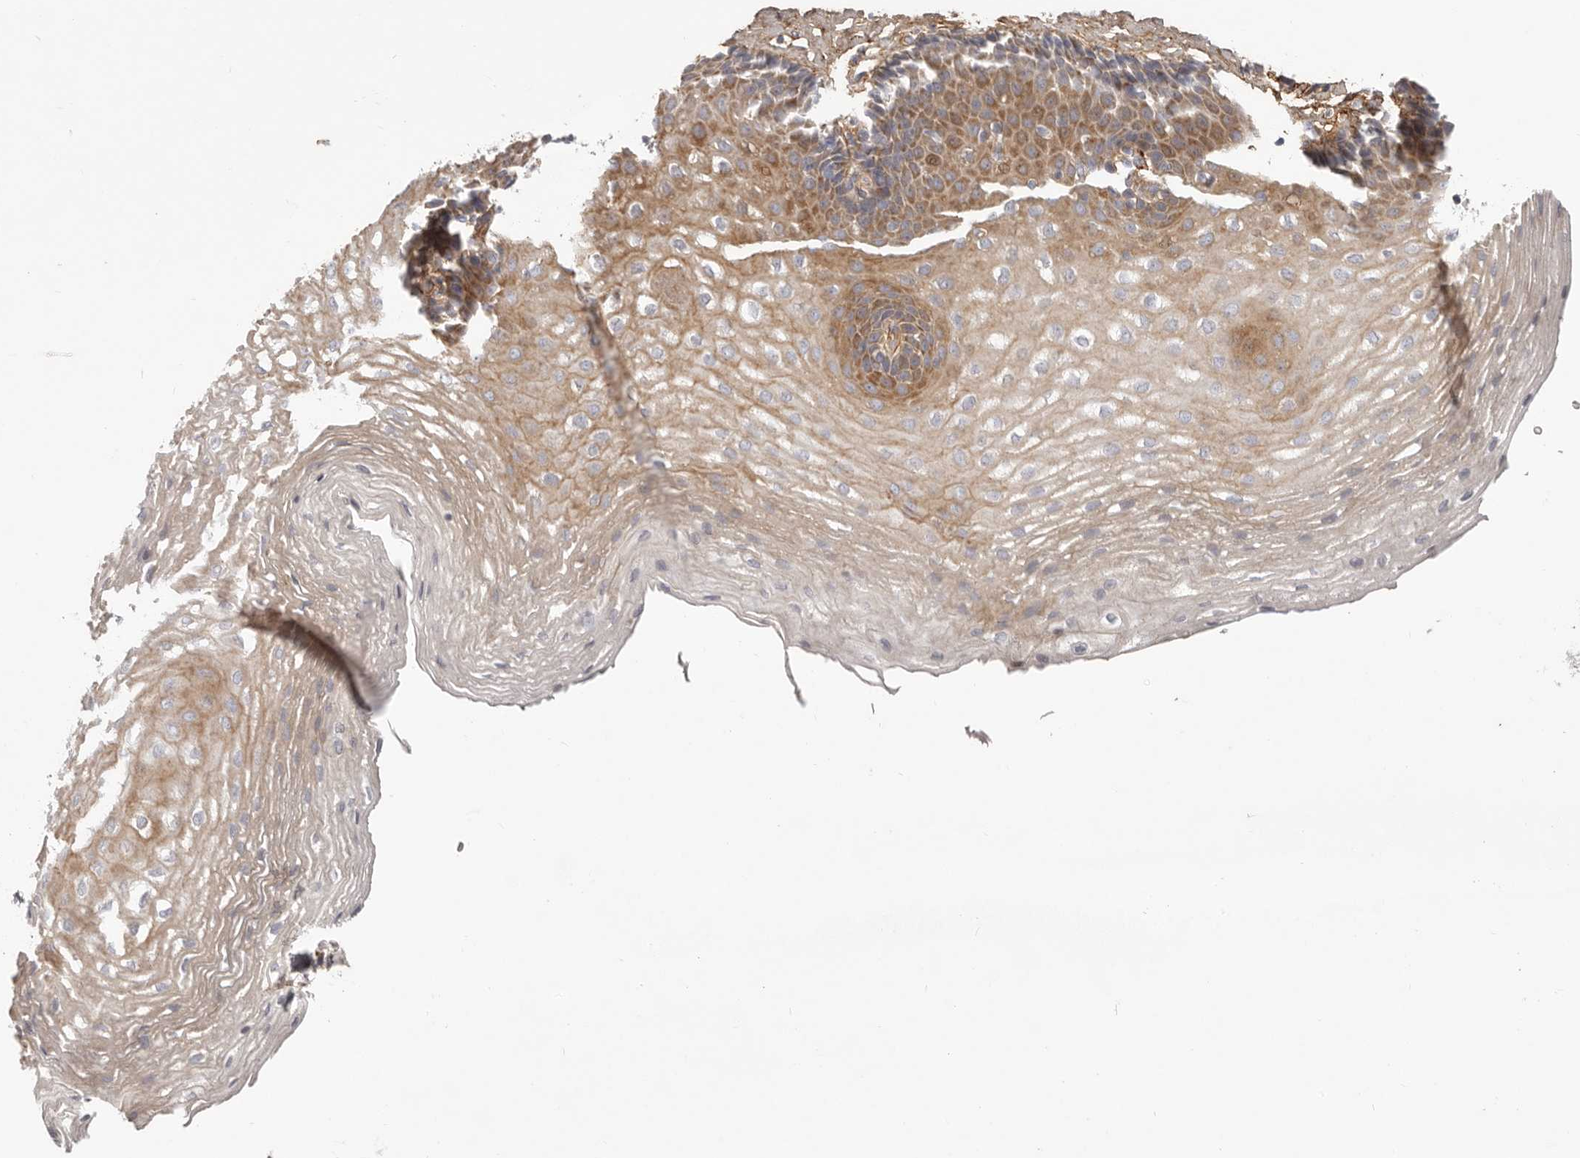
{"staining": {"intensity": "moderate", "quantity": "25%-75%", "location": "cytoplasmic/membranous"}, "tissue": "esophagus", "cell_type": "Squamous epithelial cells", "image_type": "normal", "snomed": [{"axis": "morphology", "description": "Normal tissue, NOS"}, {"axis": "topography", "description": "Esophagus"}], "caption": "Approximately 25%-75% of squamous epithelial cells in normal esophagus exhibit moderate cytoplasmic/membranous protein expression as visualized by brown immunohistochemical staining.", "gene": "MRPS10", "patient": {"sex": "female", "age": 66}}